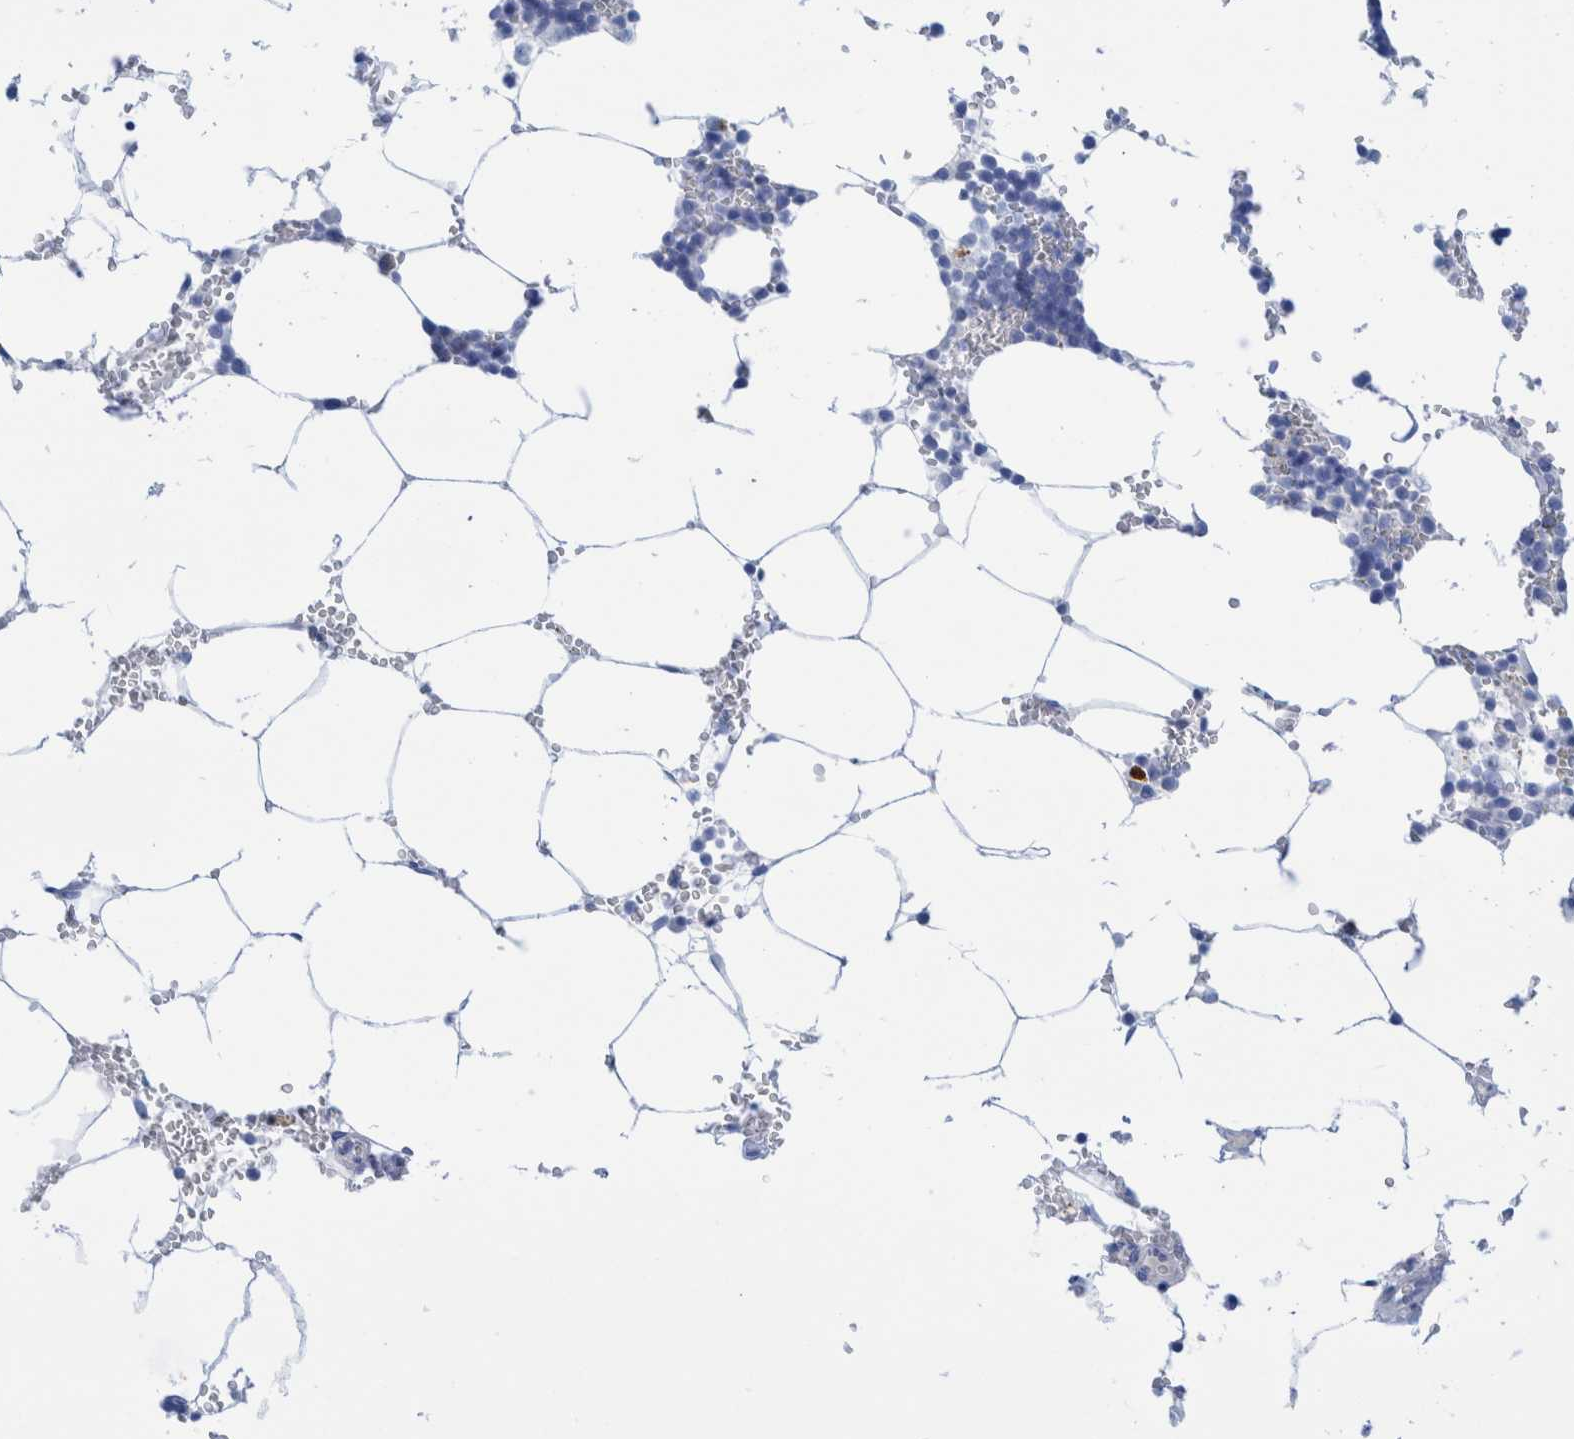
{"staining": {"intensity": "negative", "quantity": "none", "location": "none"}, "tissue": "bone marrow", "cell_type": "Hematopoietic cells", "image_type": "normal", "snomed": [{"axis": "morphology", "description": "Normal tissue, NOS"}, {"axis": "topography", "description": "Bone marrow"}], "caption": "IHC of unremarkable bone marrow exhibits no staining in hematopoietic cells.", "gene": "PERP", "patient": {"sex": "male", "age": 70}}